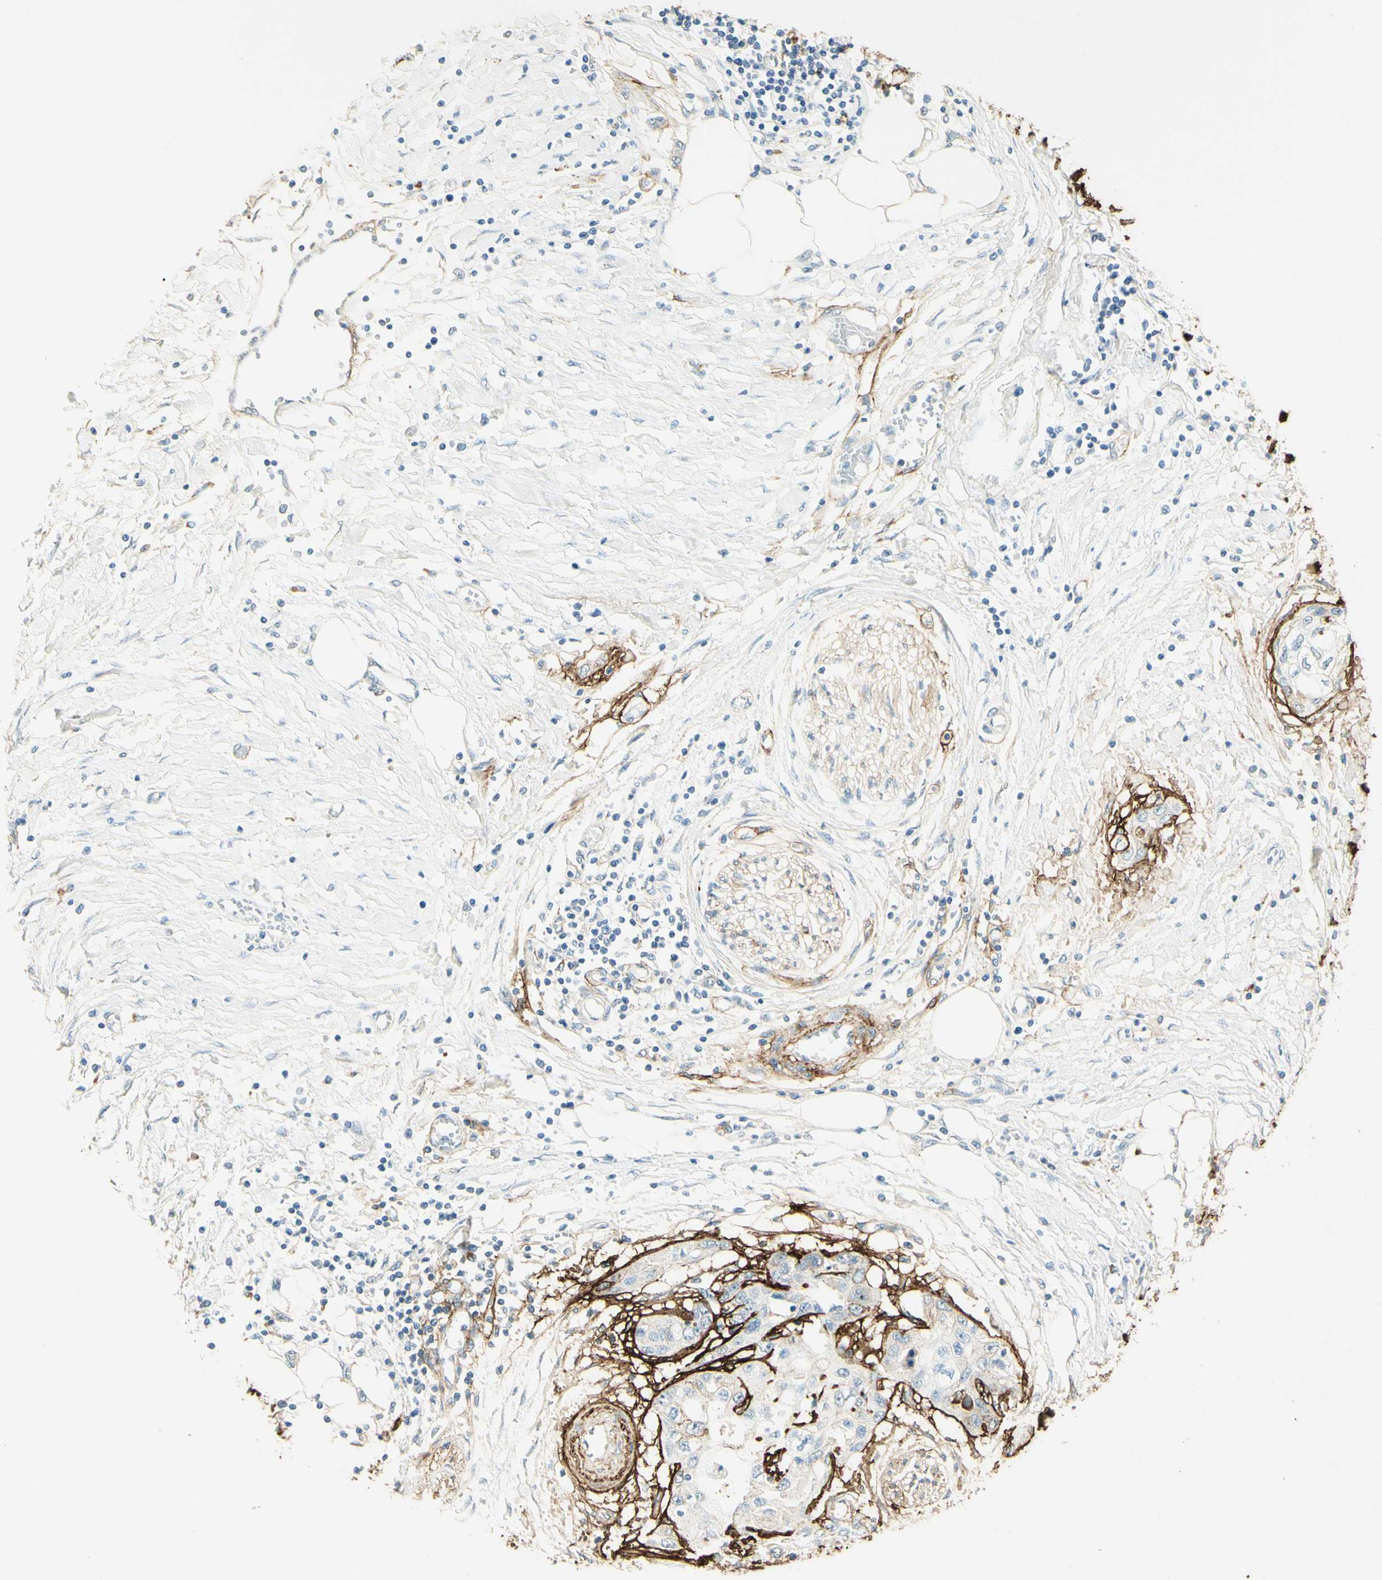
{"staining": {"intensity": "moderate", "quantity": "<25%", "location": "cytoplasmic/membranous"}, "tissue": "pancreatic cancer", "cell_type": "Tumor cells", "image_type": "cancer", "snomed": [{"axis": "morphology", "description": "Adenocarcinoma, NOS"}, {"axis": "topography", "description": "Pancreas"}], "caption": "Immunohistochemical staining of human pancreatic cancer (adenocarcinoma) displays low levels of moderate cytoplasmic/membranous protein expression in approximately <25% of tumor cells.", "gene": "TNN", "patient": {"sex": "female", "age": 70}}